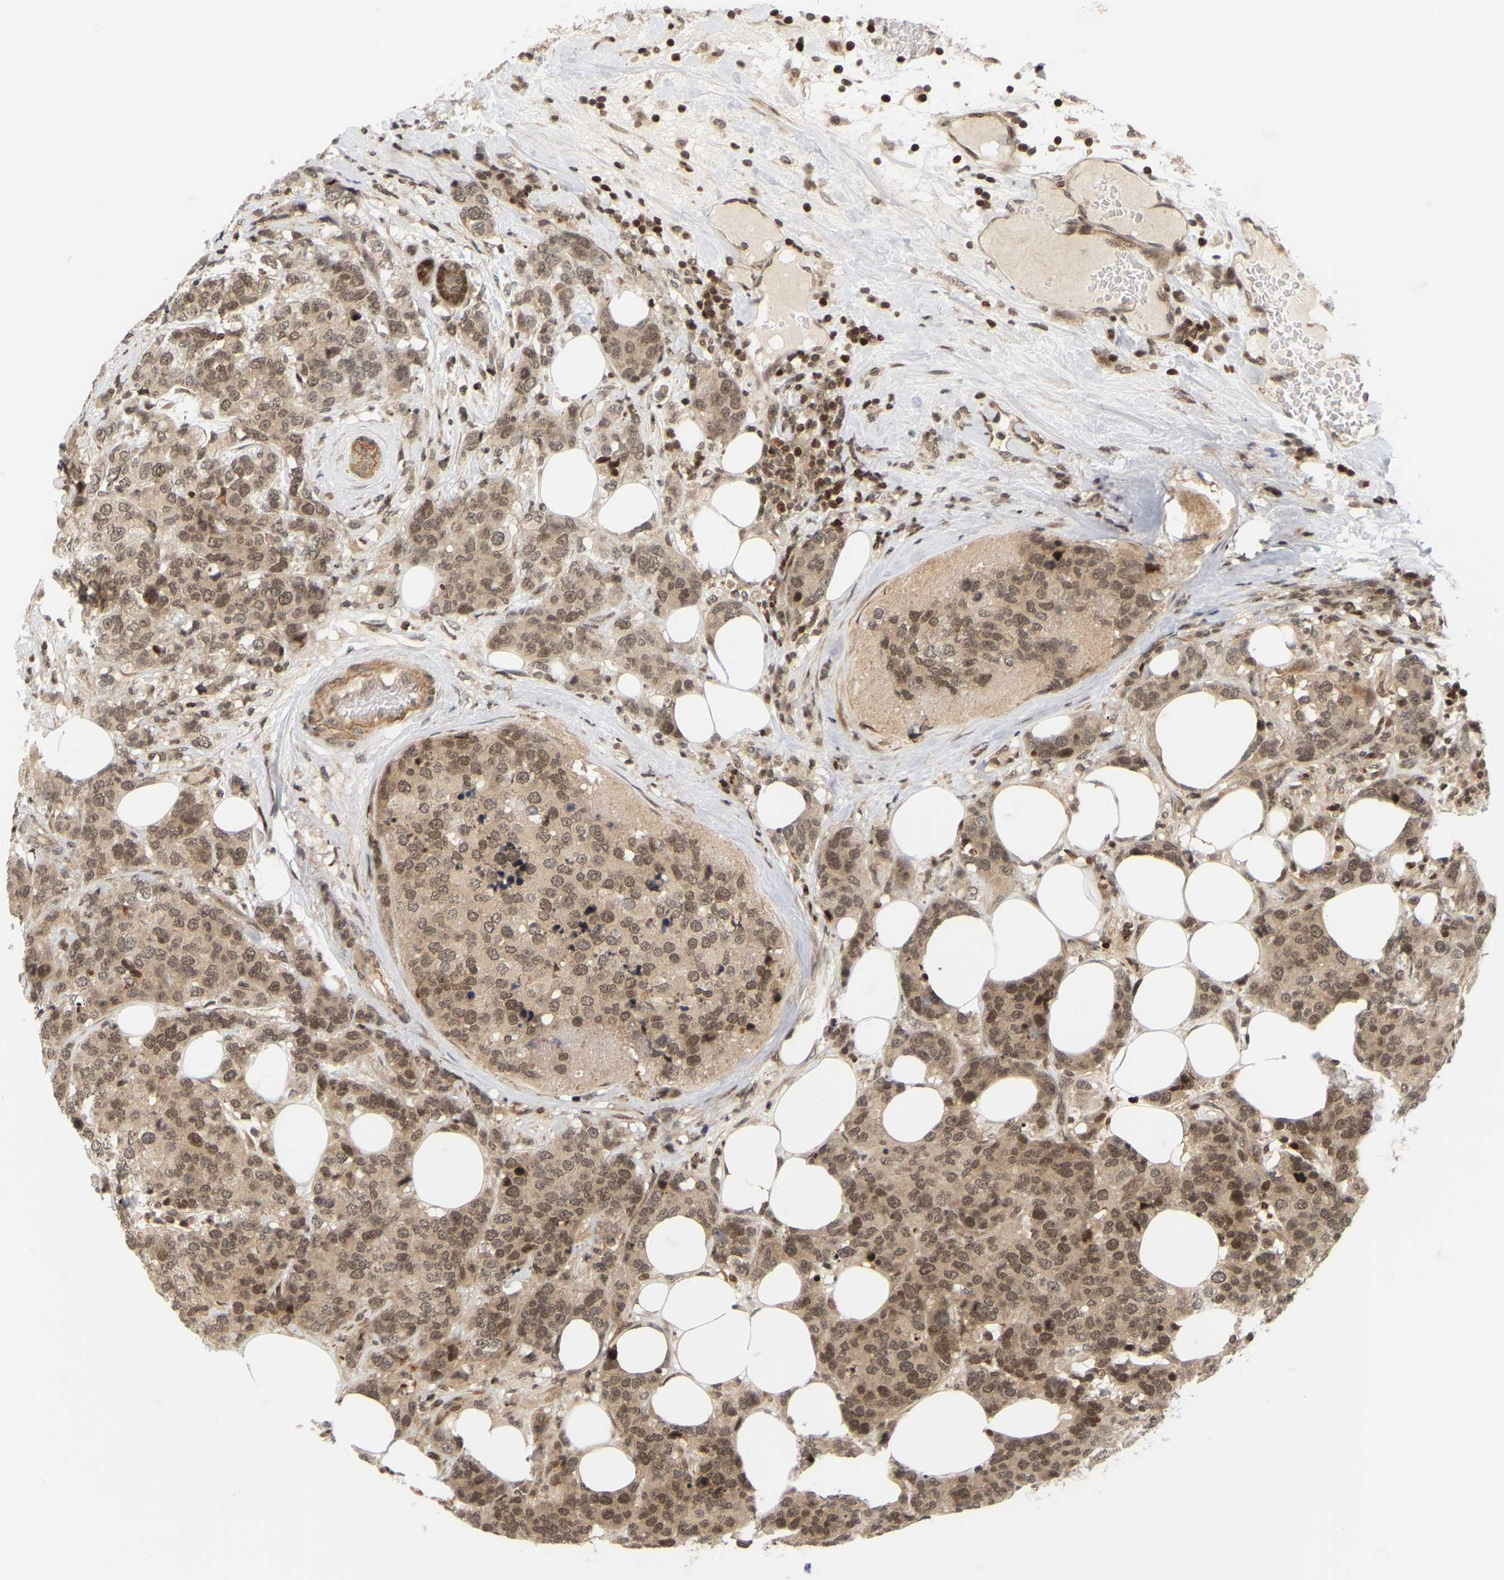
{"staining": {"intensity": "moderate", "quantity": ">75%", "location": "cytoplasmic/membranous,nuclear"}, "tissue": "breast cancer", "cell_type": "Tumor cells", "image_type": "cancer", "snomed": [{"axis": "morphology", "description": "Lobular carcinoma"}, {"axis": "topography", "description": "Breast"}], "caption": "Immunohistochemical staining of human lobular carcinoma (breast) reveals medium levels of moderate cytoplasmic/membranous and nuclear protein staining in about >75% of tumor cells.", "gene": "NFE2L2", "patient": {"sex": "female", "age": 59}}